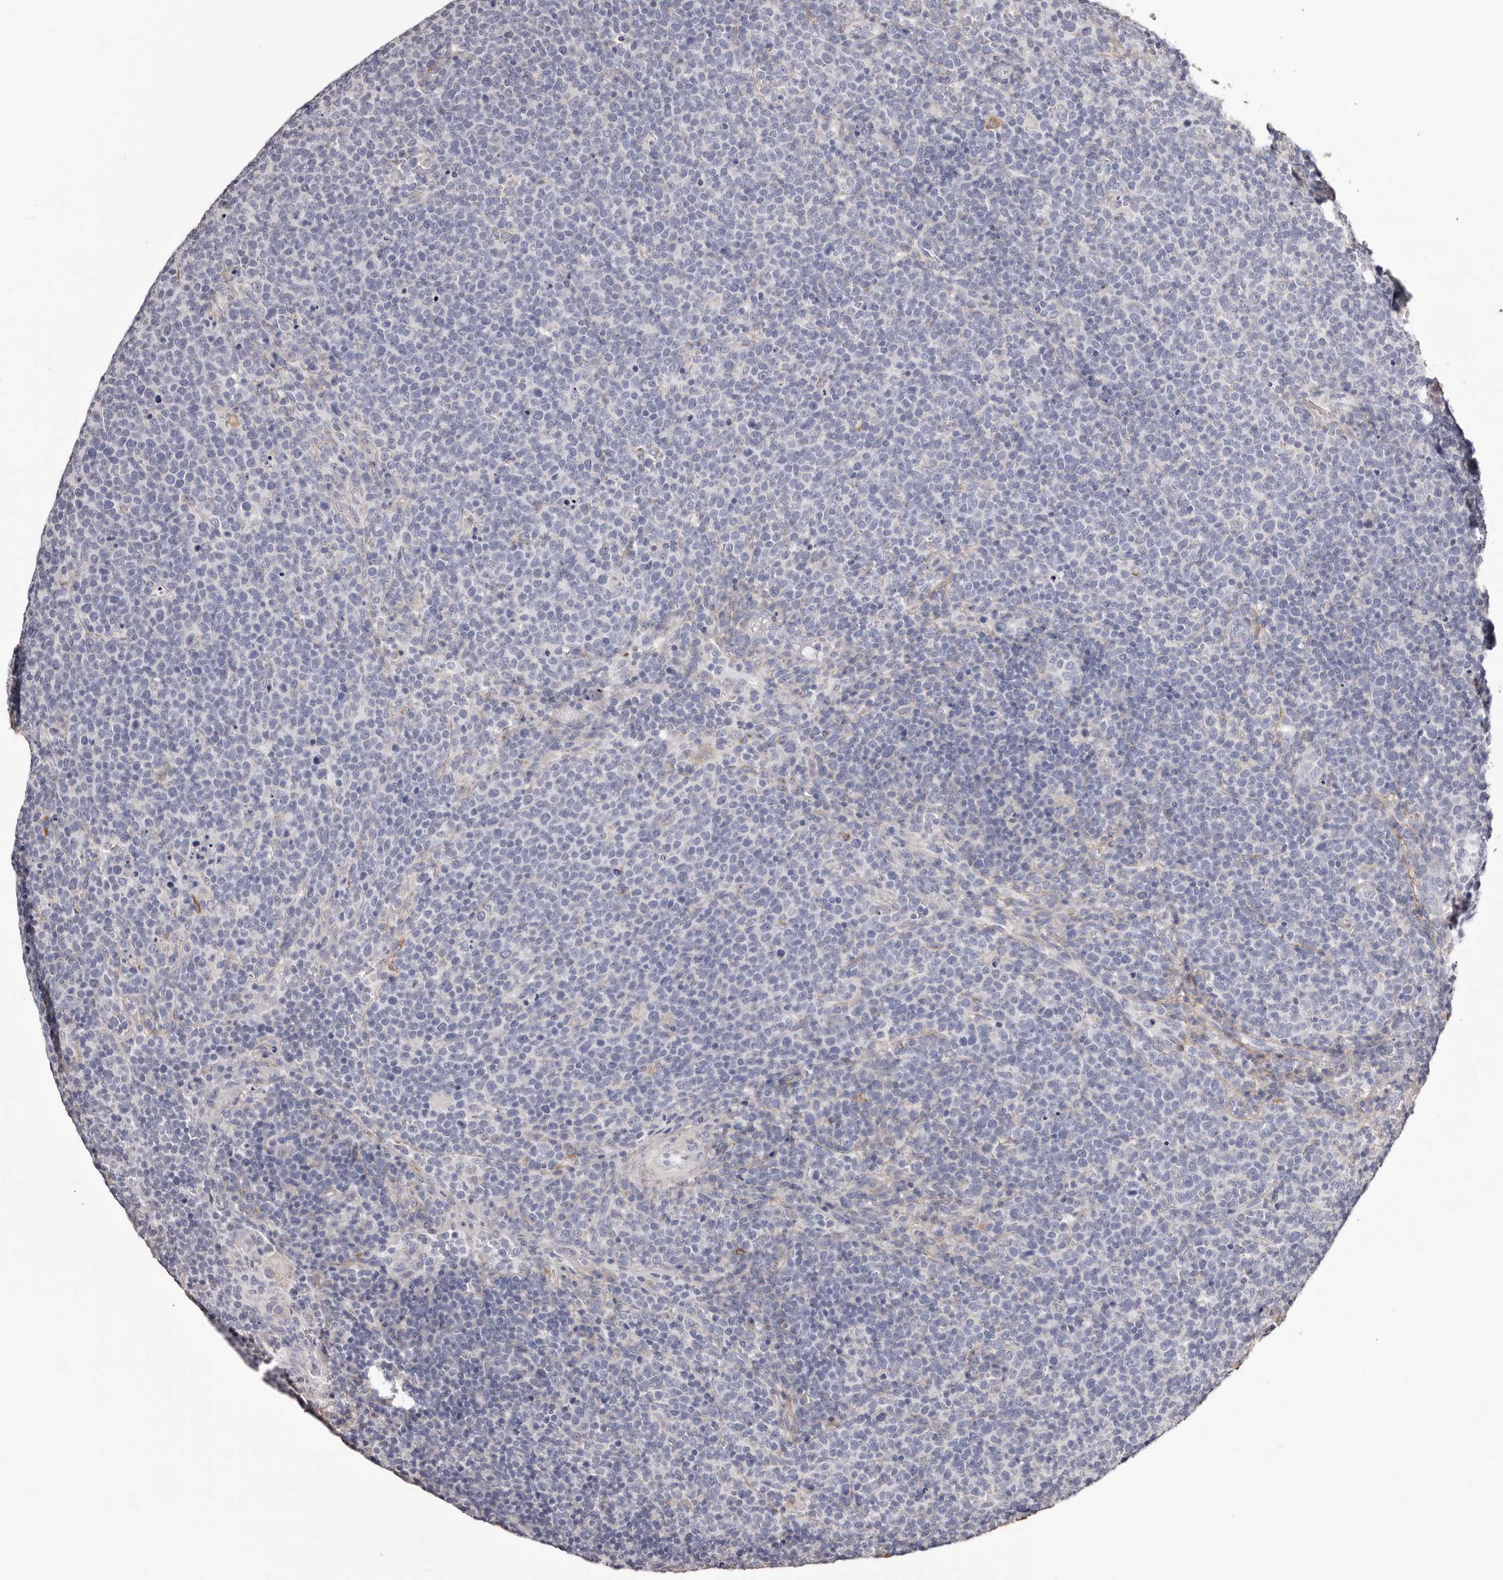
{"staining": {"intensity": "negative", "quantity": "none", "location": "none"}, "tissue": "lymphoma", "cell_type": "Tumor cells", "image_type": "cancer", "snomed": [{"axis": "morphology", "description": "Malignant lymphoma, non-Hodgkin's type, High grade"}, {"axis": "topography", "description": "Lymph node"}], "caption": "Immunohistochemical staining of high-grade malignant lymphoma, non-Hodgkin's type displays no significant expression in tumor cells.", "gene": "COL6A1", "patient": {"sex": "male", "age": 61}}